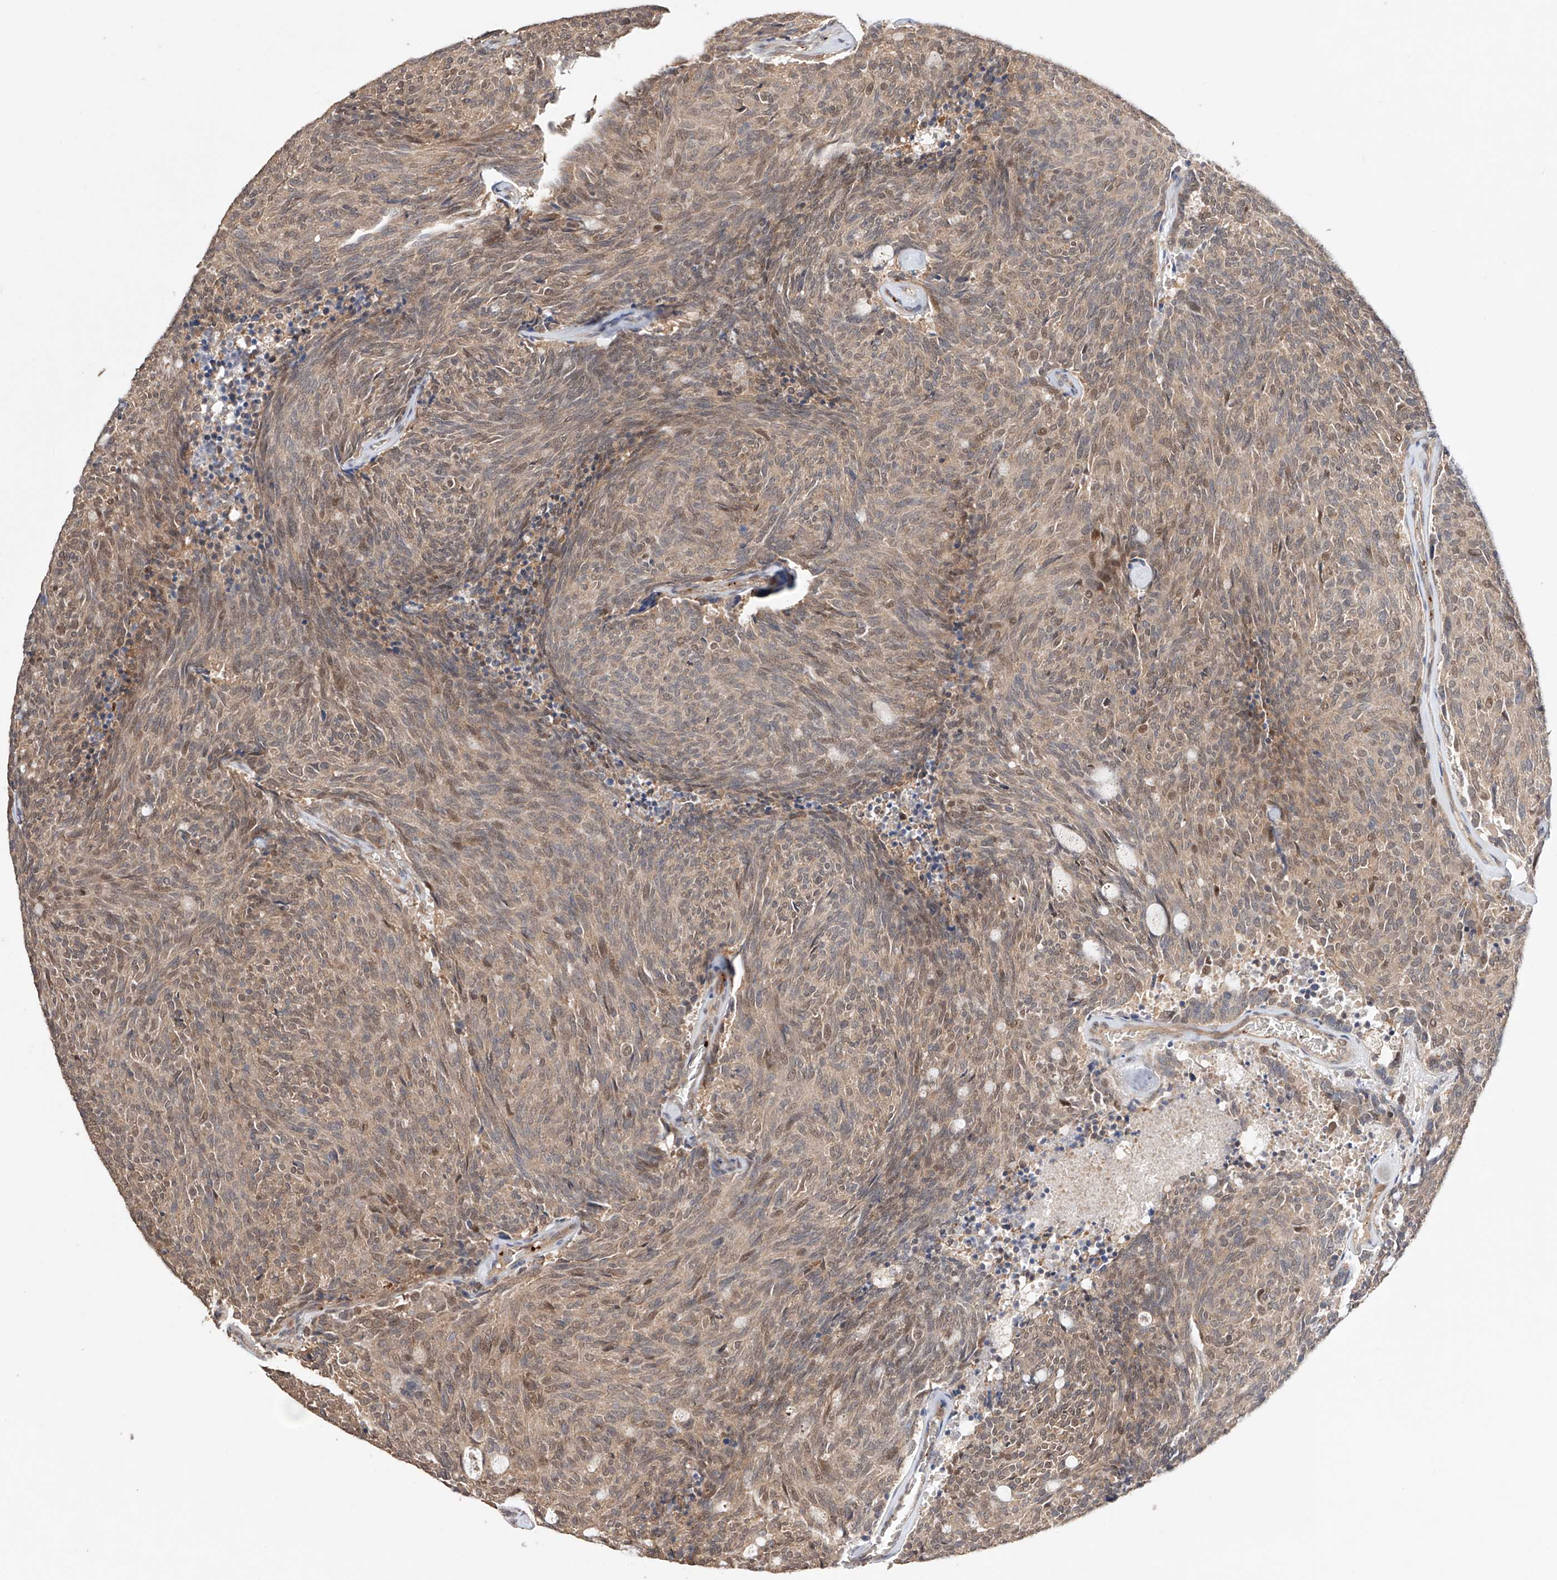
{"staining": {"intensity": "weak", "quantity": ">75%", "location": "cytoplasmic/membranous,nuclear"}, "tissue": "carcinoid", "cell_type": "Tumor cells", "image_type": "cancer", "snomed": [{"axis": "morphology", "description": "Carcinoid, malignant, NOS"}, {"axis": "topography", "description": "Pancreas"}], "caption": "IHC photomicrograph of neoplastic tissue: malignant carcinoid stained using immunohistochemistry (IHC) demonstrates low levels of weak protein expression localized specifically in the cytoplasmic/membranous and nuclear of tumor cells, appearing as a cytoplasmic/membranous and nuclear brown color.", "gene": "ZFHX2", "patient": {"sex": "female", "age": 54}}